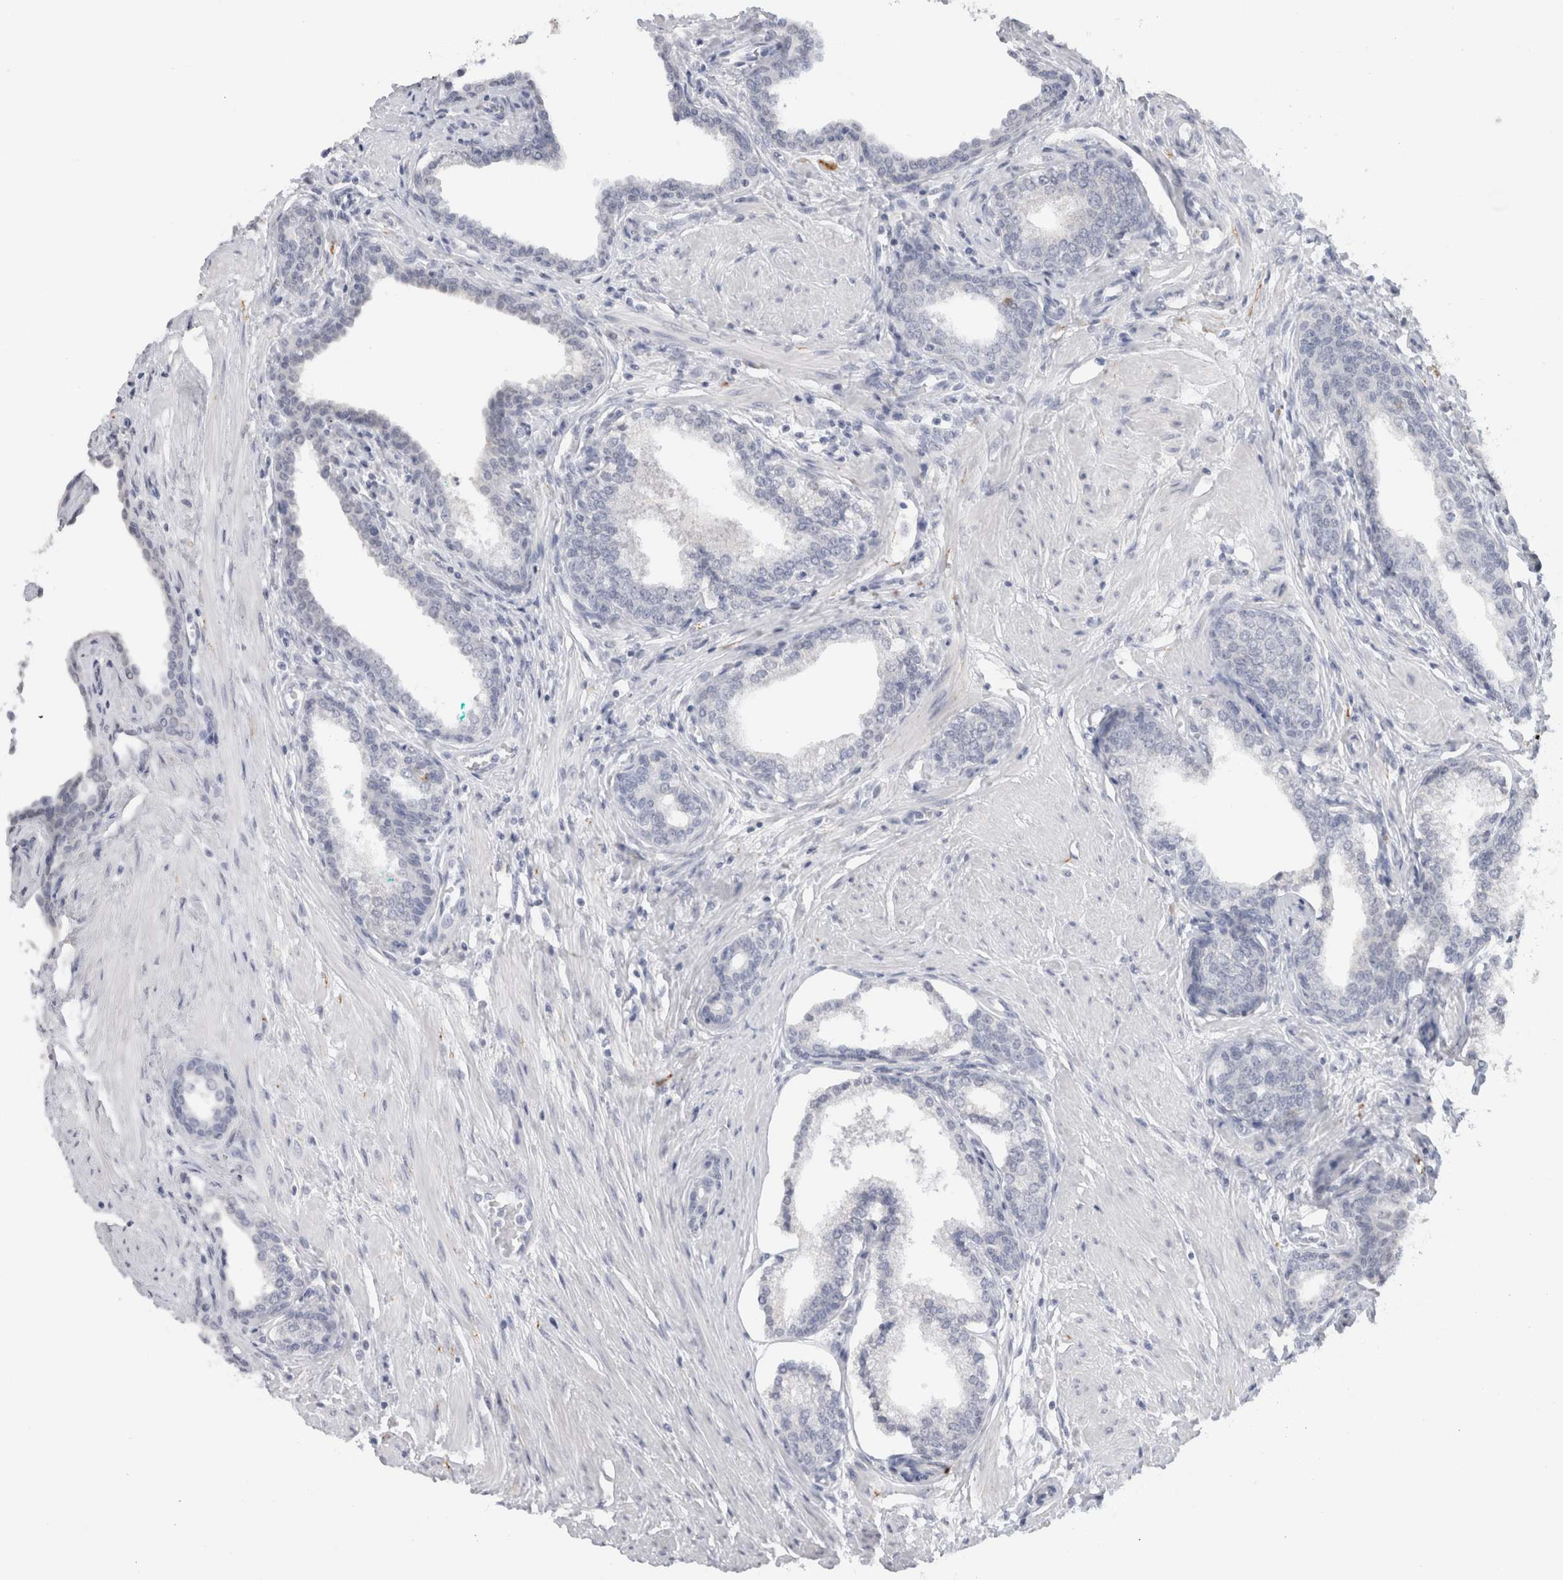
{"staining": {"intensity": "negative", "quantity": "none", "location": "none"}, "tissue": "prostate cancer", "cell_type": "Tumor cells", "image_type": "cancer", "snomed": [{"axis": "morphology", "description": "Adenocarcinoma, High grade"}, {"axis": "topography", "description": "Prostate"}], "caption": "Immunohistochemistry (IHC) of prostate high-grade adenocarcinoma shows no expression in tumor cells.", "gene": "CADM3", "patient": {"sex": "male", "age": 52}}